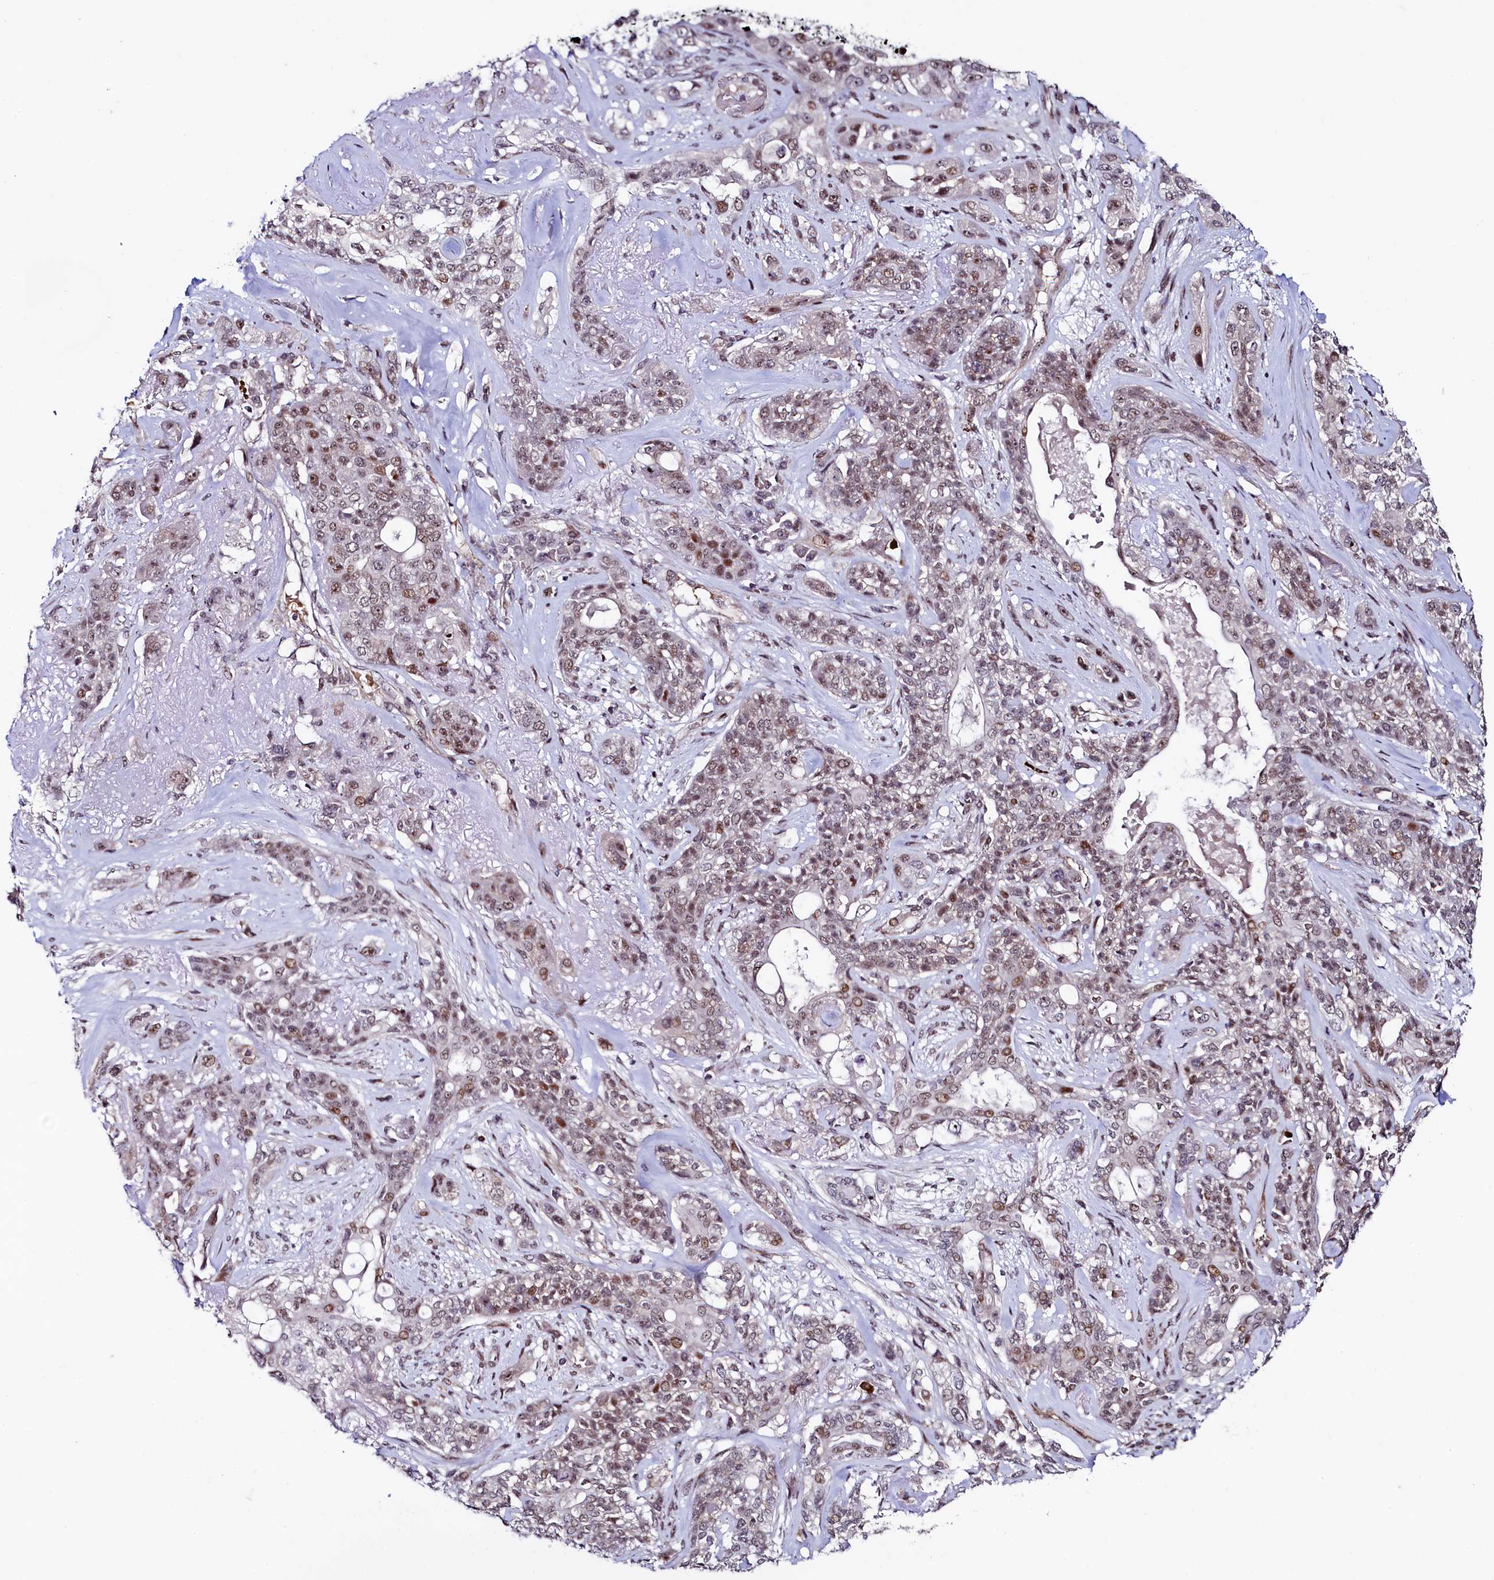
{"staining": {"intensity": "weak", "quantity": ">75%", "location": "nuclear"}, "tissue": "lung cancer", "cell_type": "Tumor cells", "image_type": "cancer", "snomed": [{"axis": "morphology", "description": "Squamous cell carcinoma, NOS"}, {"axis": "topography", "description": "Lung"}], "caption": "Weak nuclear expression is identified in about >75% of tumor cells in lung cancer.", "gene": "LEO1", "patient": {"sex": "female", "age": 70}}